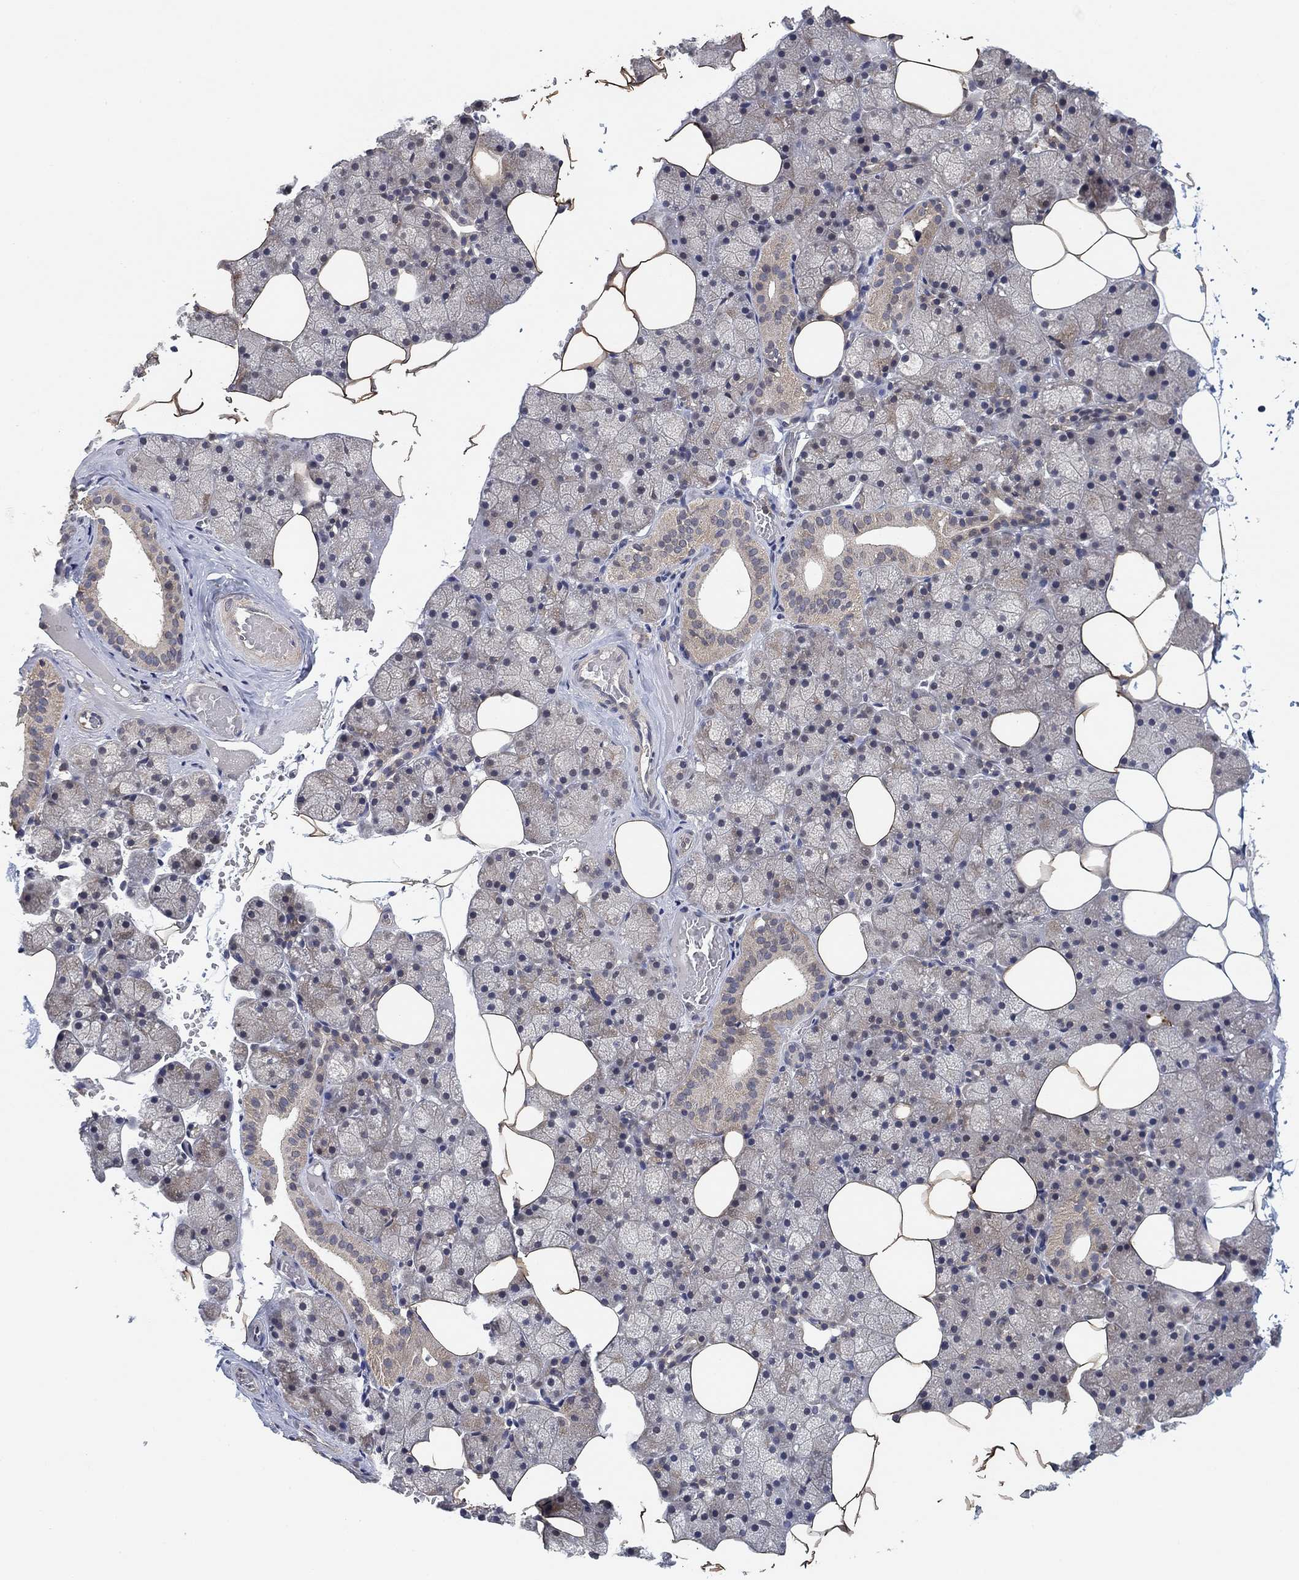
{"staining": {"intensity": "weak", "quantity": "<25%", "location": "cytoplasmic/membranous"}, "tissue": "salivary gland", "cell_type": "Glandular cells", "image_type": "normal", "snomed": [{"axis": "morphology", "description": "Normal tissue, NOS"}, {"axis": "topography", "description": "Salivary gland"}], "caption": "The histopathology image exhibits no significant staining in glandular cells of salivary gland. (Stains: DAB IHC with hematoxylin counter stain, Microscopy: brightfield microscopy at high magnification).", "gene": "CCDC43", "patient": {"sex": "male", "age": 38}}